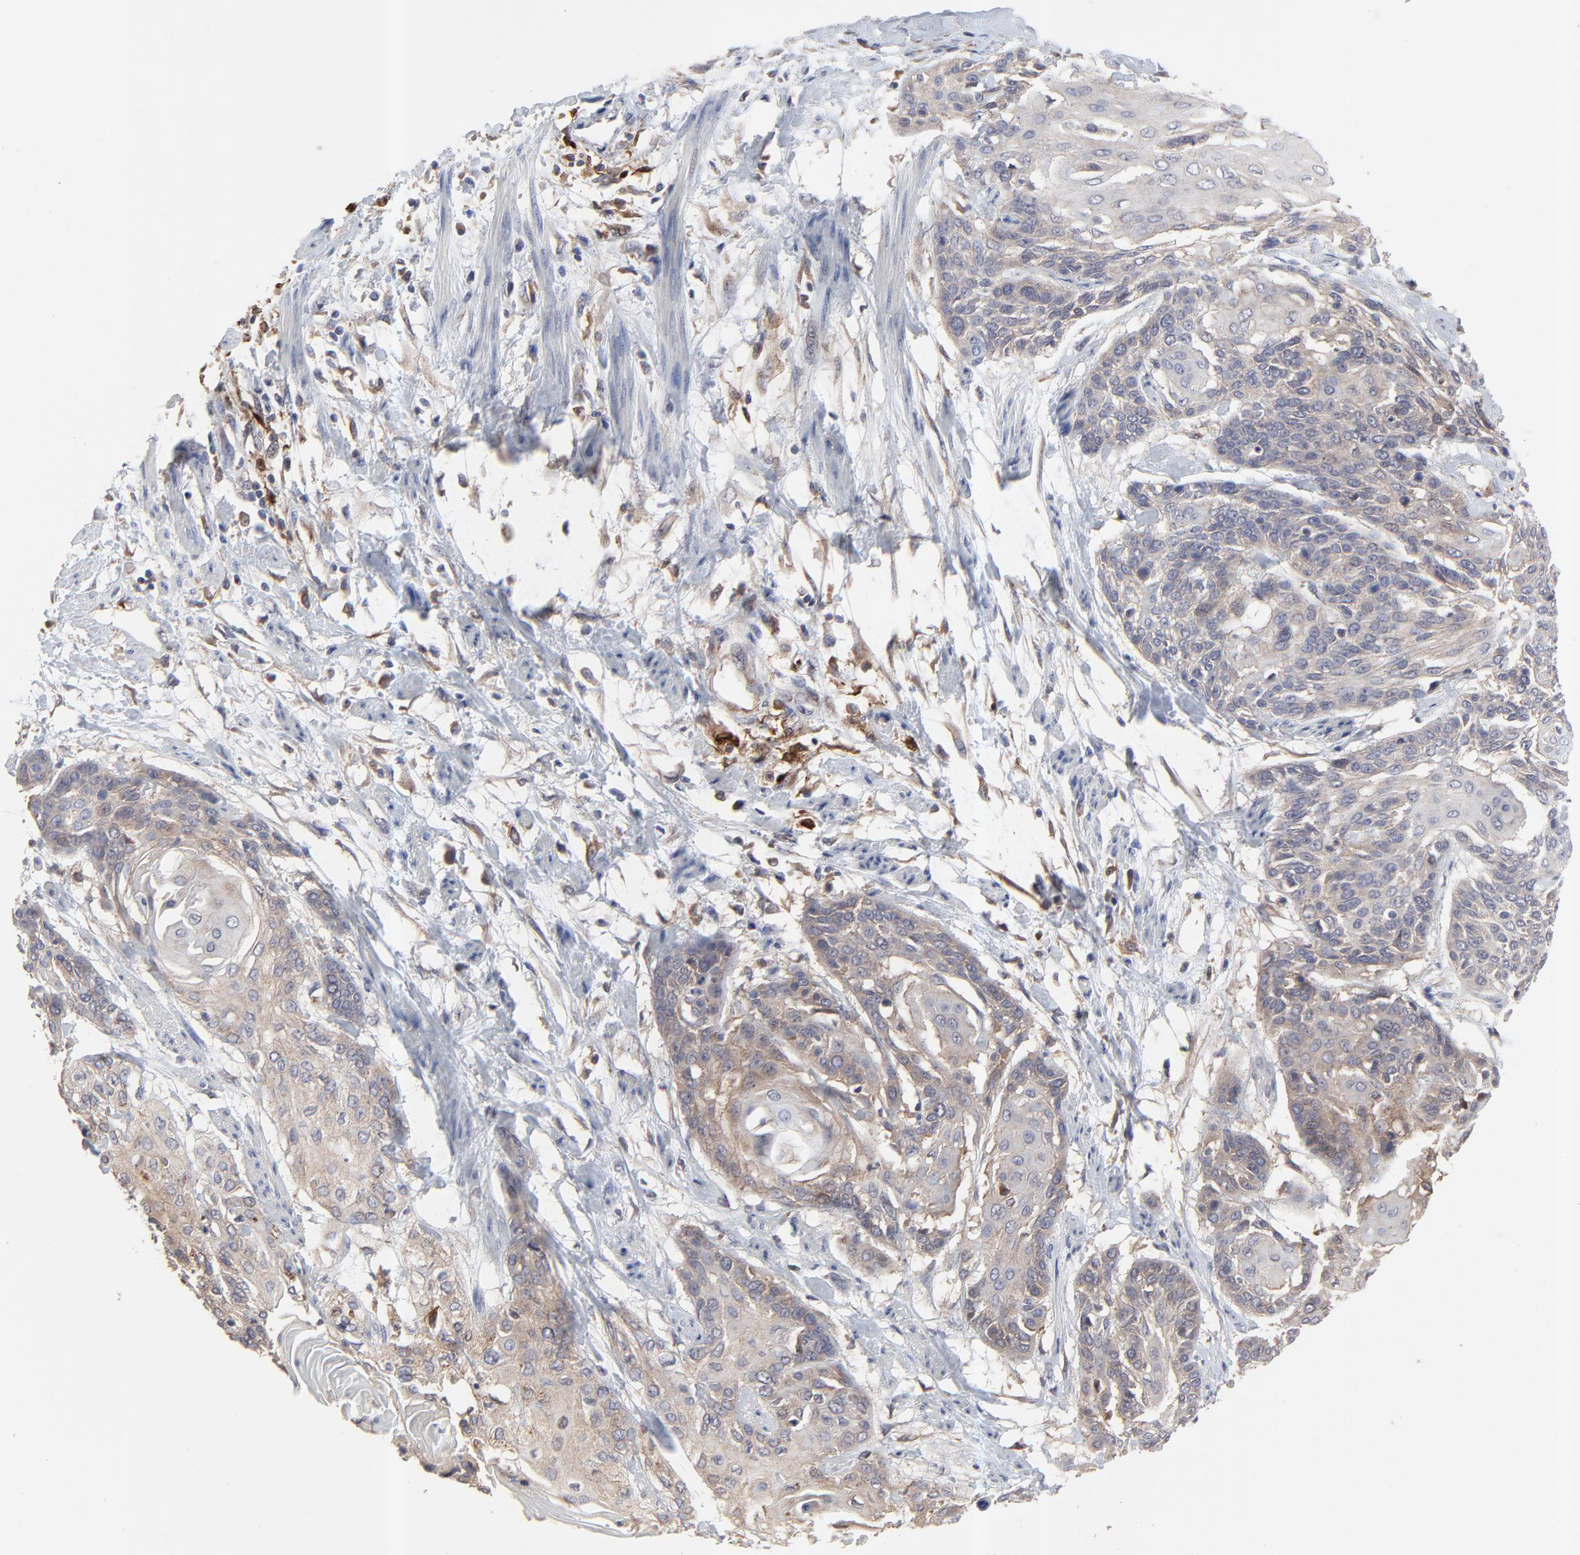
{"staining": {"intensity": "moderate", "quantity": ">75%", "location": "cytoplasmic/membranous"}, "tissue": "cervical cancer", "cell_type": "Tumor cells", "image_type": "cancer", "snomed": [{"axis": "morphology", "description": "Squamous cell carcinoma, NOS"}, {"axis": "topography", "description": "Cervix"}], "caption": "Protein staining shows moderate cytoplasmic/membranous positivity in approximately >75% of tumor cells in cervical squamous cell carcinoma.", "gene": "RAB9A", "patient": {"sex": "female", "age": 57}}